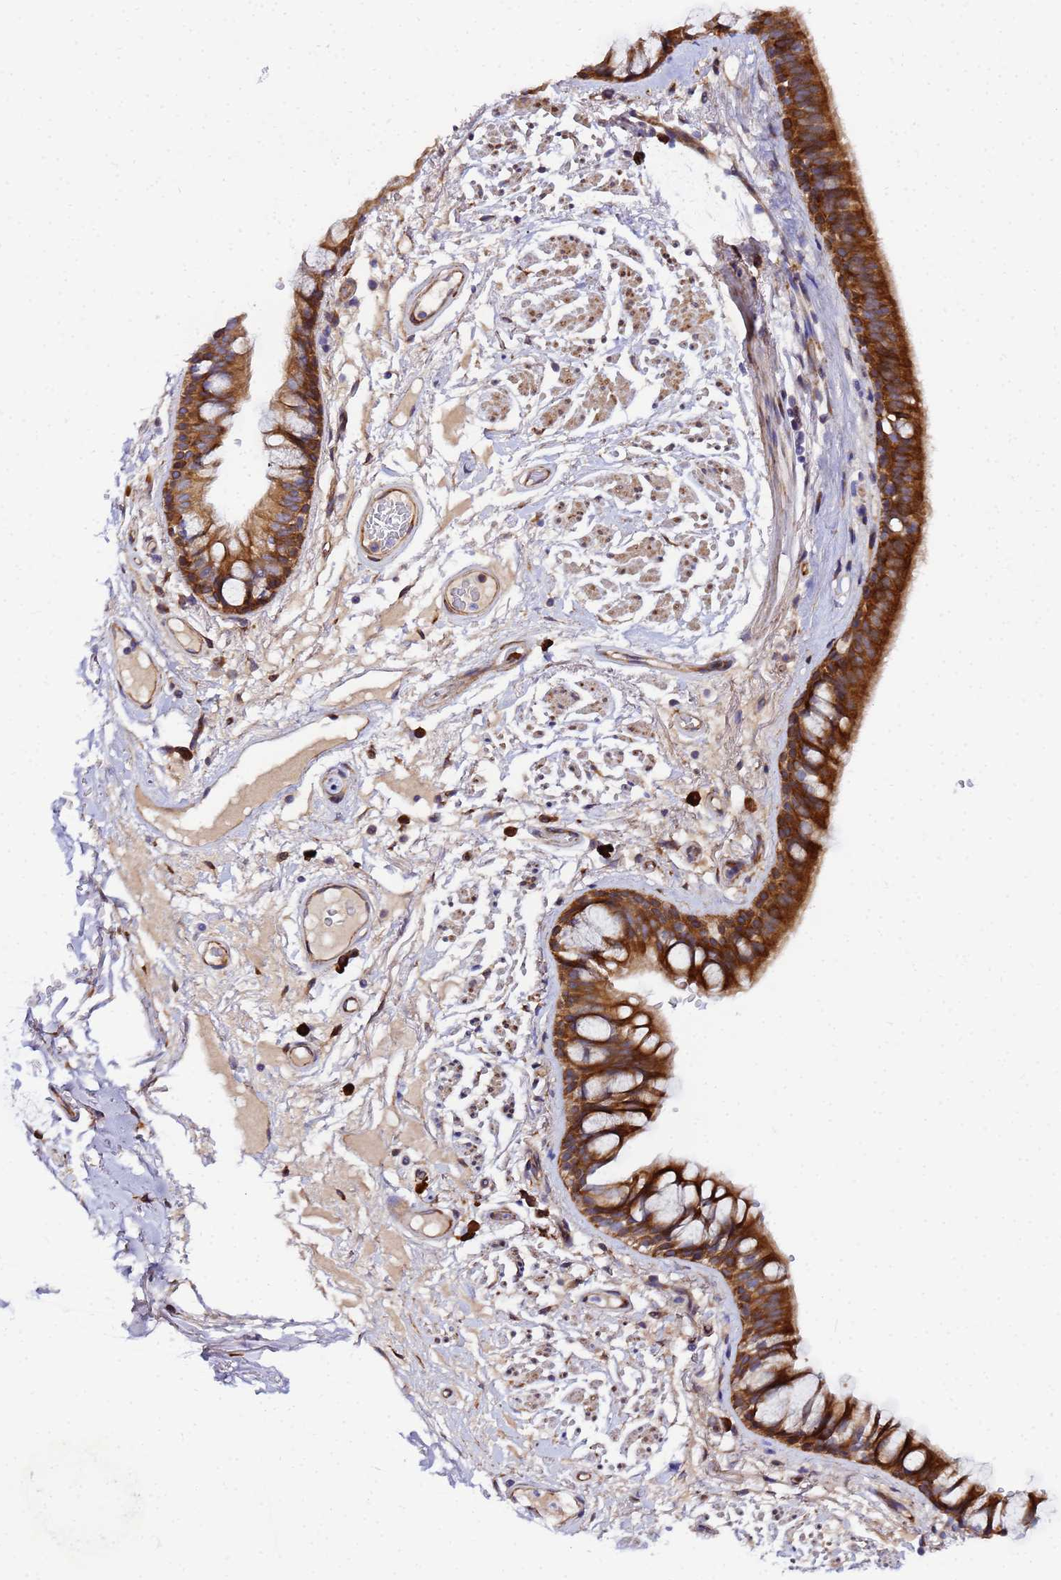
{"staining": {"intensity": "strong", "quantity": ">75%", "location": "cytoplasmic/membranous"}, "tissue": "bronchus", "cell_type": "Respiratory epithelial cells", "image_type": "normal", "snomed": [{"axis": "morphology", "description": "Normal tissue, NOS"}, {"axis": "topography", "description": "Bronchus"}], "caption": "About >75% of respiratory epithelial cells in normal bronchus reveal strong cytoplasmic/membranous protein positivity as visualized by brown immunohistochemical staining.", "gene": "POM121C", "patient": {"sex": "male", "age": 70}}